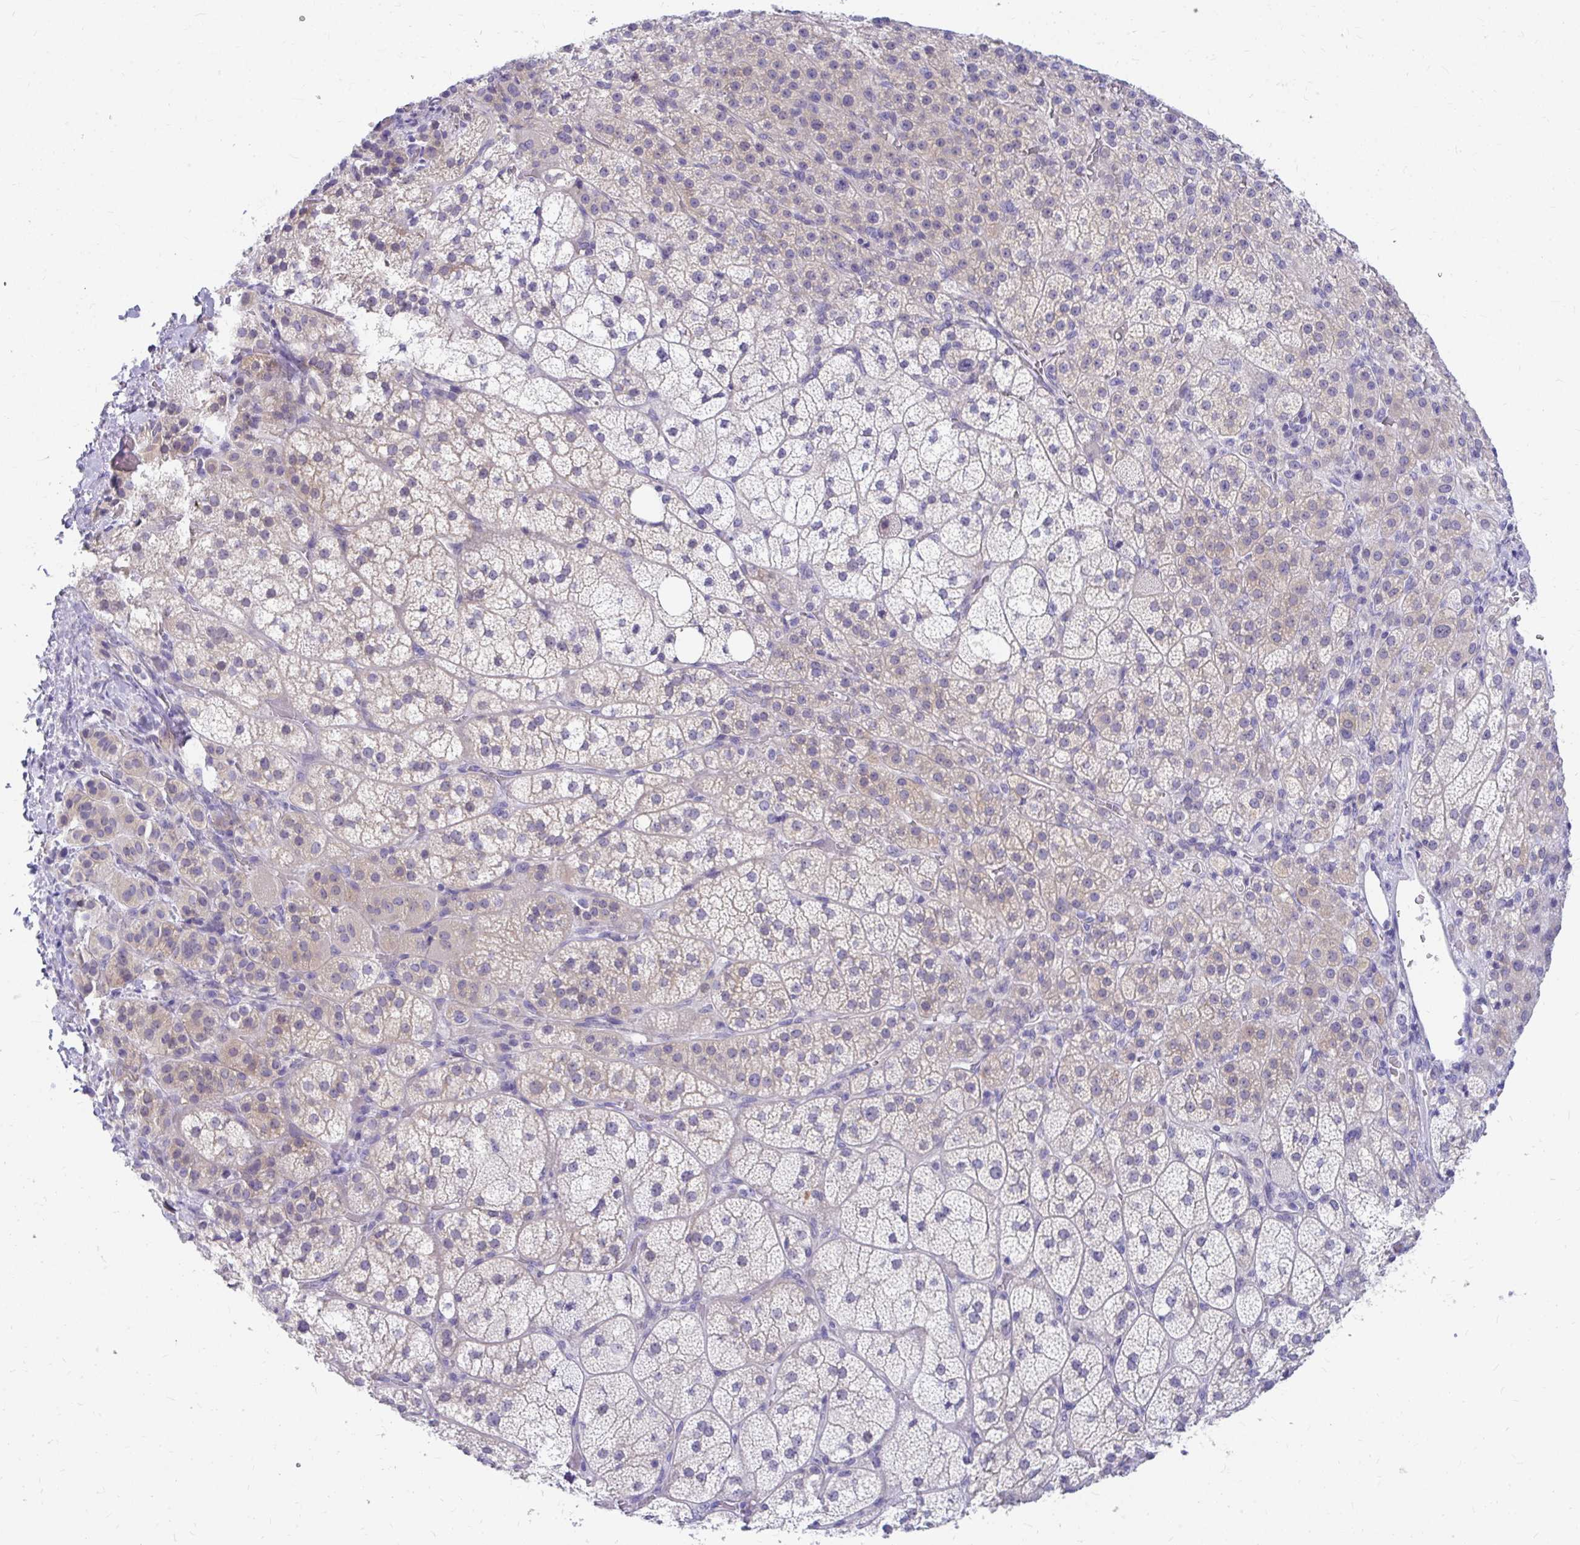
{"staining": {"intensity": "weak", "quantity": "25%-75%", "location": "cytoplasmic/membranous"}, "tissue": "adrenal gland", "cell_type": "Glandular cells", "image_type": "normal", "snomed": [{"axis": "morphology", "description": "Normal tissue, NOS"}, {"axis": "topography", "description": "Adrenal gland"}], "caption": "Immunohistochemical staining of normal adrenal gland demonstrates low levels of weak cytoplasmic/membranous staining in approximately 25%-75% of glandular cells.", "gene": "C19orf81", "patient": {"sex": "female", "age": 60}}